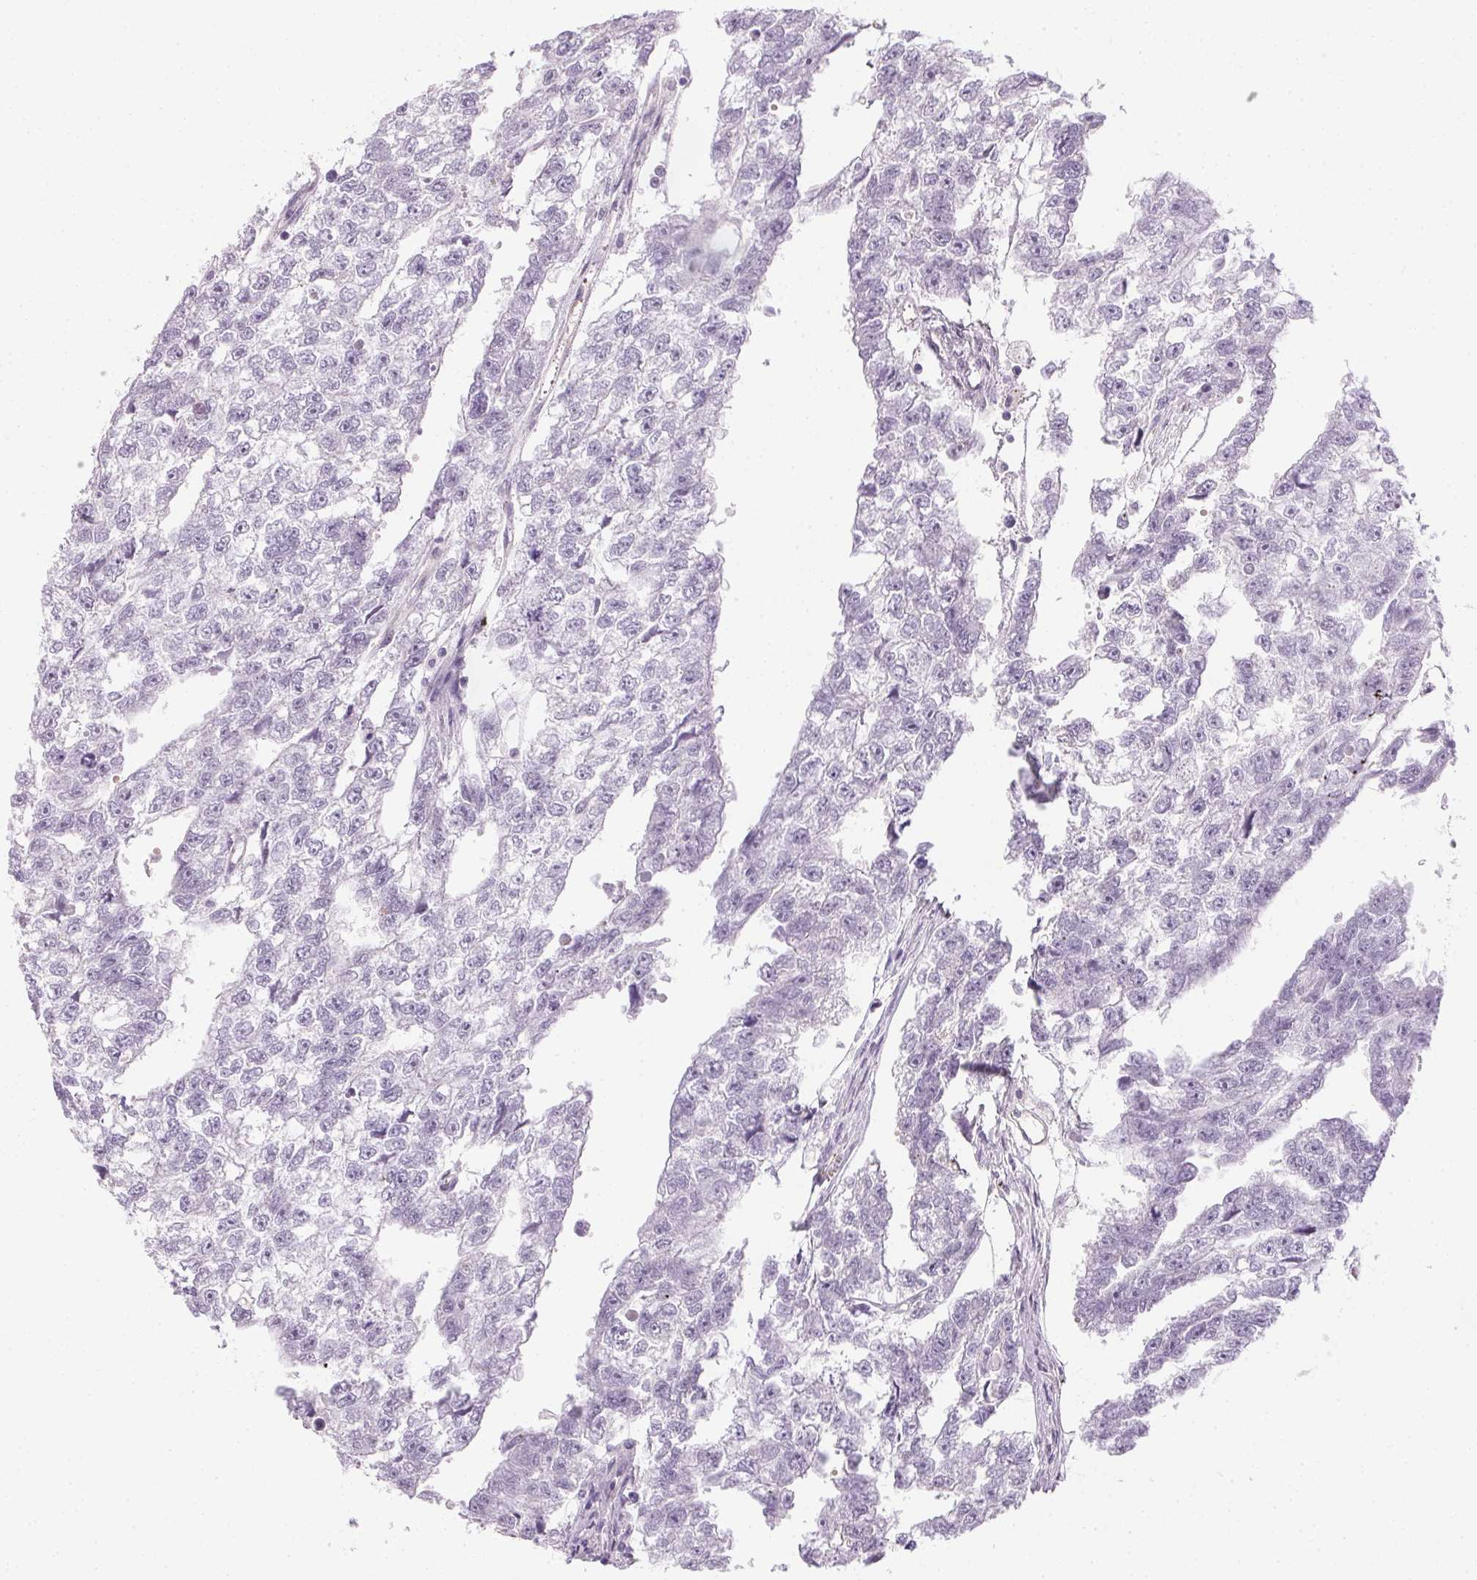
{"staining": {"intensity": "negative", "quantity": "none", "location": "none"}, "tissue": "testis cancer", "cell_type": "Tumor cells", "image_type": "cancer", "snomed": [{"axis": "morphology", "description": "Carcinoma, Embryonal, NOS"}, {"axis": "morphology", "description": "Teratoma, malignant, NOS"}, {"axis": "topography", "description": "Testis"}], "caption": "Immunohistochemistry (IHC) of human testis cancer displays no positivity in tumor cells.", "gene": "SMYD1", "patient": {"sex": "male", "age": 44}}